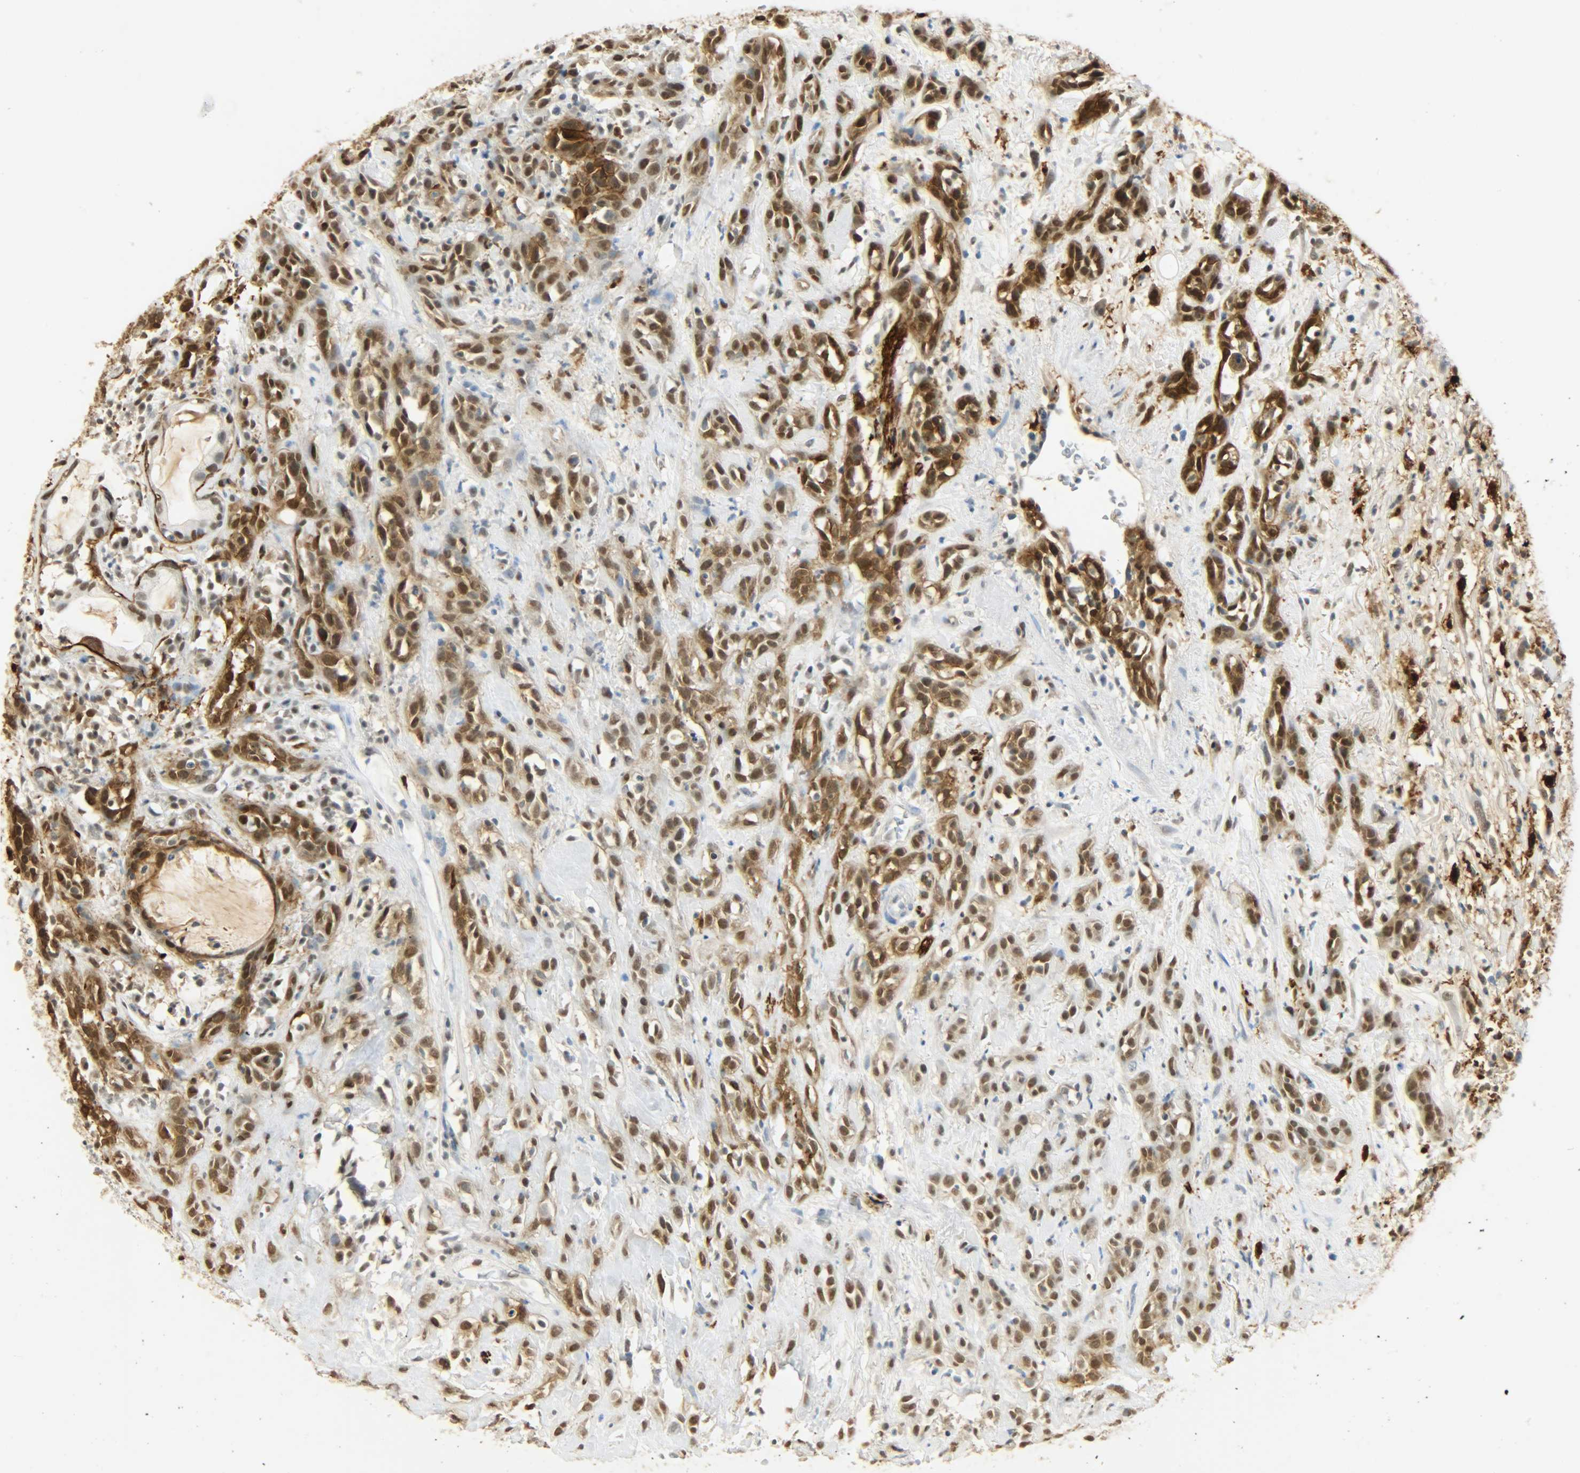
{"staining": {"intensity": "strong", "quantity": ">75%", "location": "nuclear"}, "tissue": "head and neck cancer", "cell_type": "Tumor cells", "image_type": "cancer", "snomed": [{"axis": "morphology", "description": "Squamous cell carcinoma, NOS"}, {"axis": "topography", "description": "Head-Neck"}], "caption": "A photomicrograph showing strong nuclear positivity in about >75% of tumor cells in head and neck cancer (squamous cell carcinoma), as visualized by brown immunohistochemical staining.", "gene": "NGFR", "patient": {"sex": "male", "age": 62}}